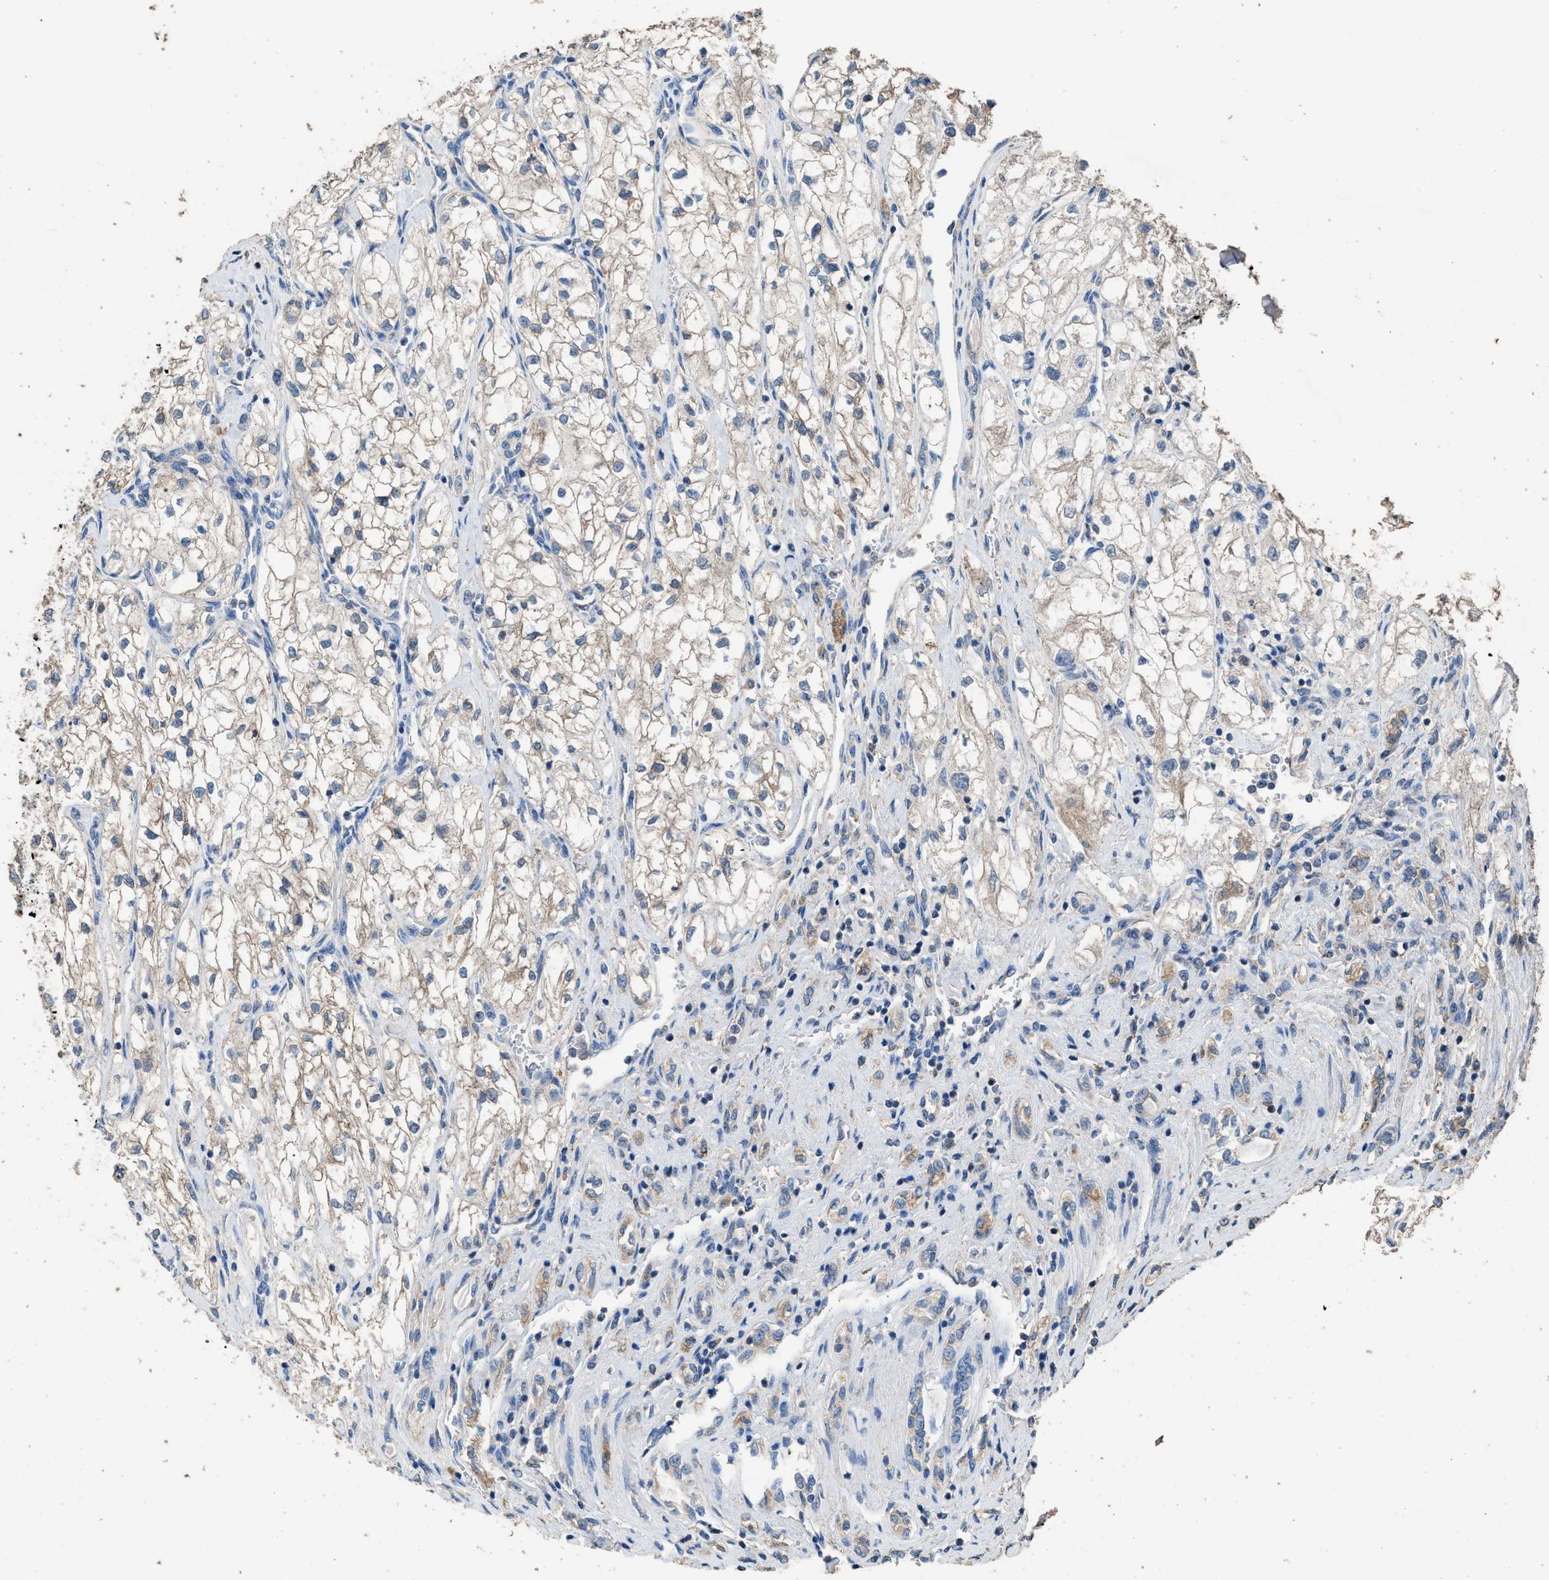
{"staining": {"intensity": "weak", "quantity": "<25%", "location": "cytoplasmic/membranous"}, "tissue": "renal cancer", "cell_type": "Tumor cells", "image_type": "cancer", "snomed": [{"axis": "morphology", "description": "Adenocarcinoma, NOS"}, {"axis": "topography", "description": "Kidney"}], "caption": "Tumor cells show no significant staining in renal adenocarcinoma. Nuclei are stained in blue.", "gene": "ITSN1", "patient": {"sex": "female", "age": 70}}